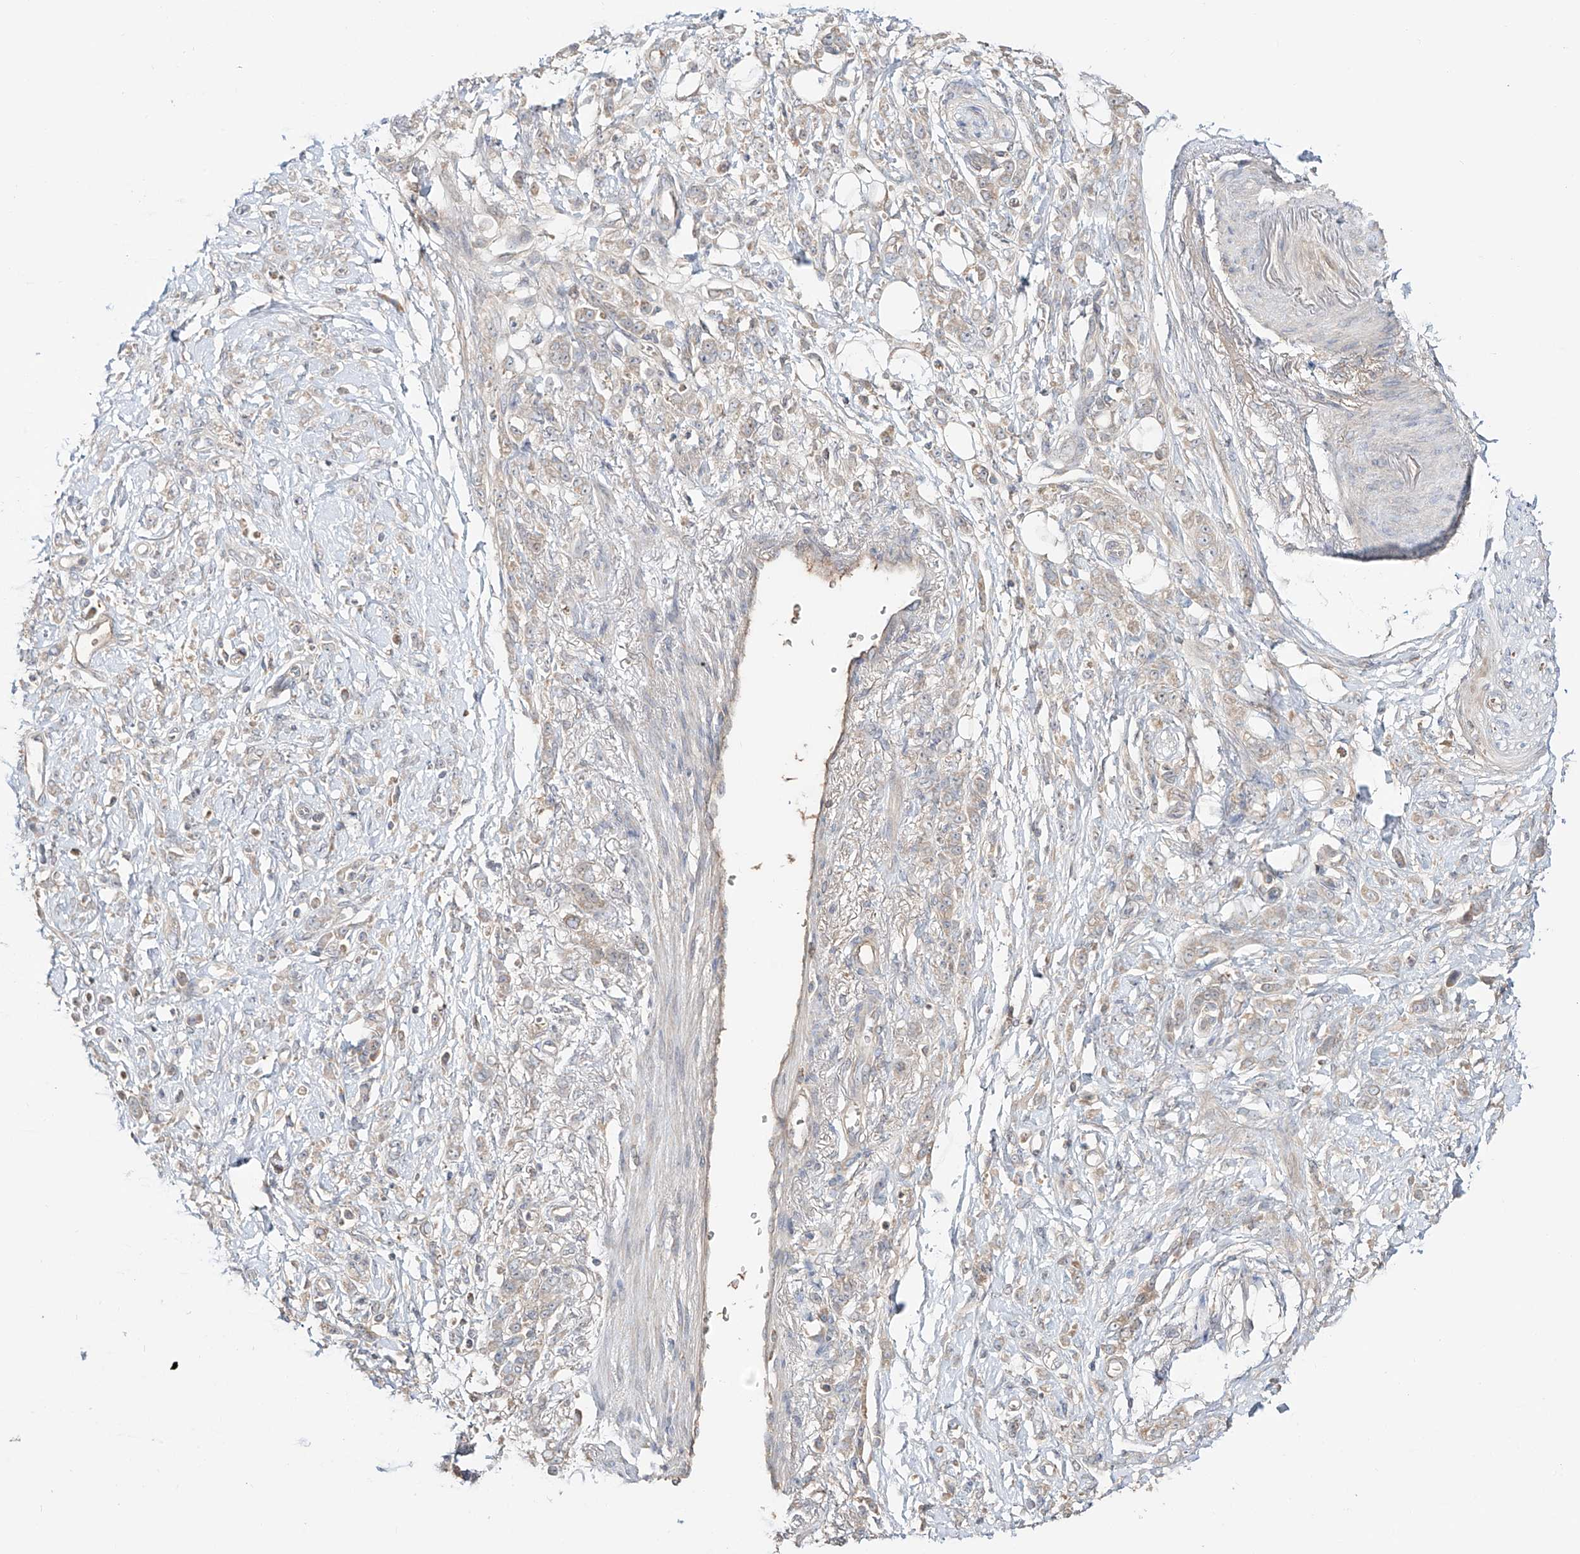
{"staining": {"intensity": "weak", "quantity": "<25%", "location": "cytoplasmic/membranous"}, "tissue": "stomach cancer", "cell_type": "Tumor cells", "image_type": "cancer", "snomed": [{"axis": "morphology", "description": "Normal tissue, NOS"}, {"axis": "morphology", "description": "Adenocarcinoma, NOS"}, {"axis": "topography", "description": "Stomach"}], "caption": "This is an immunohistochemistry (IHC) photomicrograph of stomach adenocarcinoma. There is no positivity in tumor cells.", "gene": "ERO1A", "patient": {"sex": "male", "age": 82}}